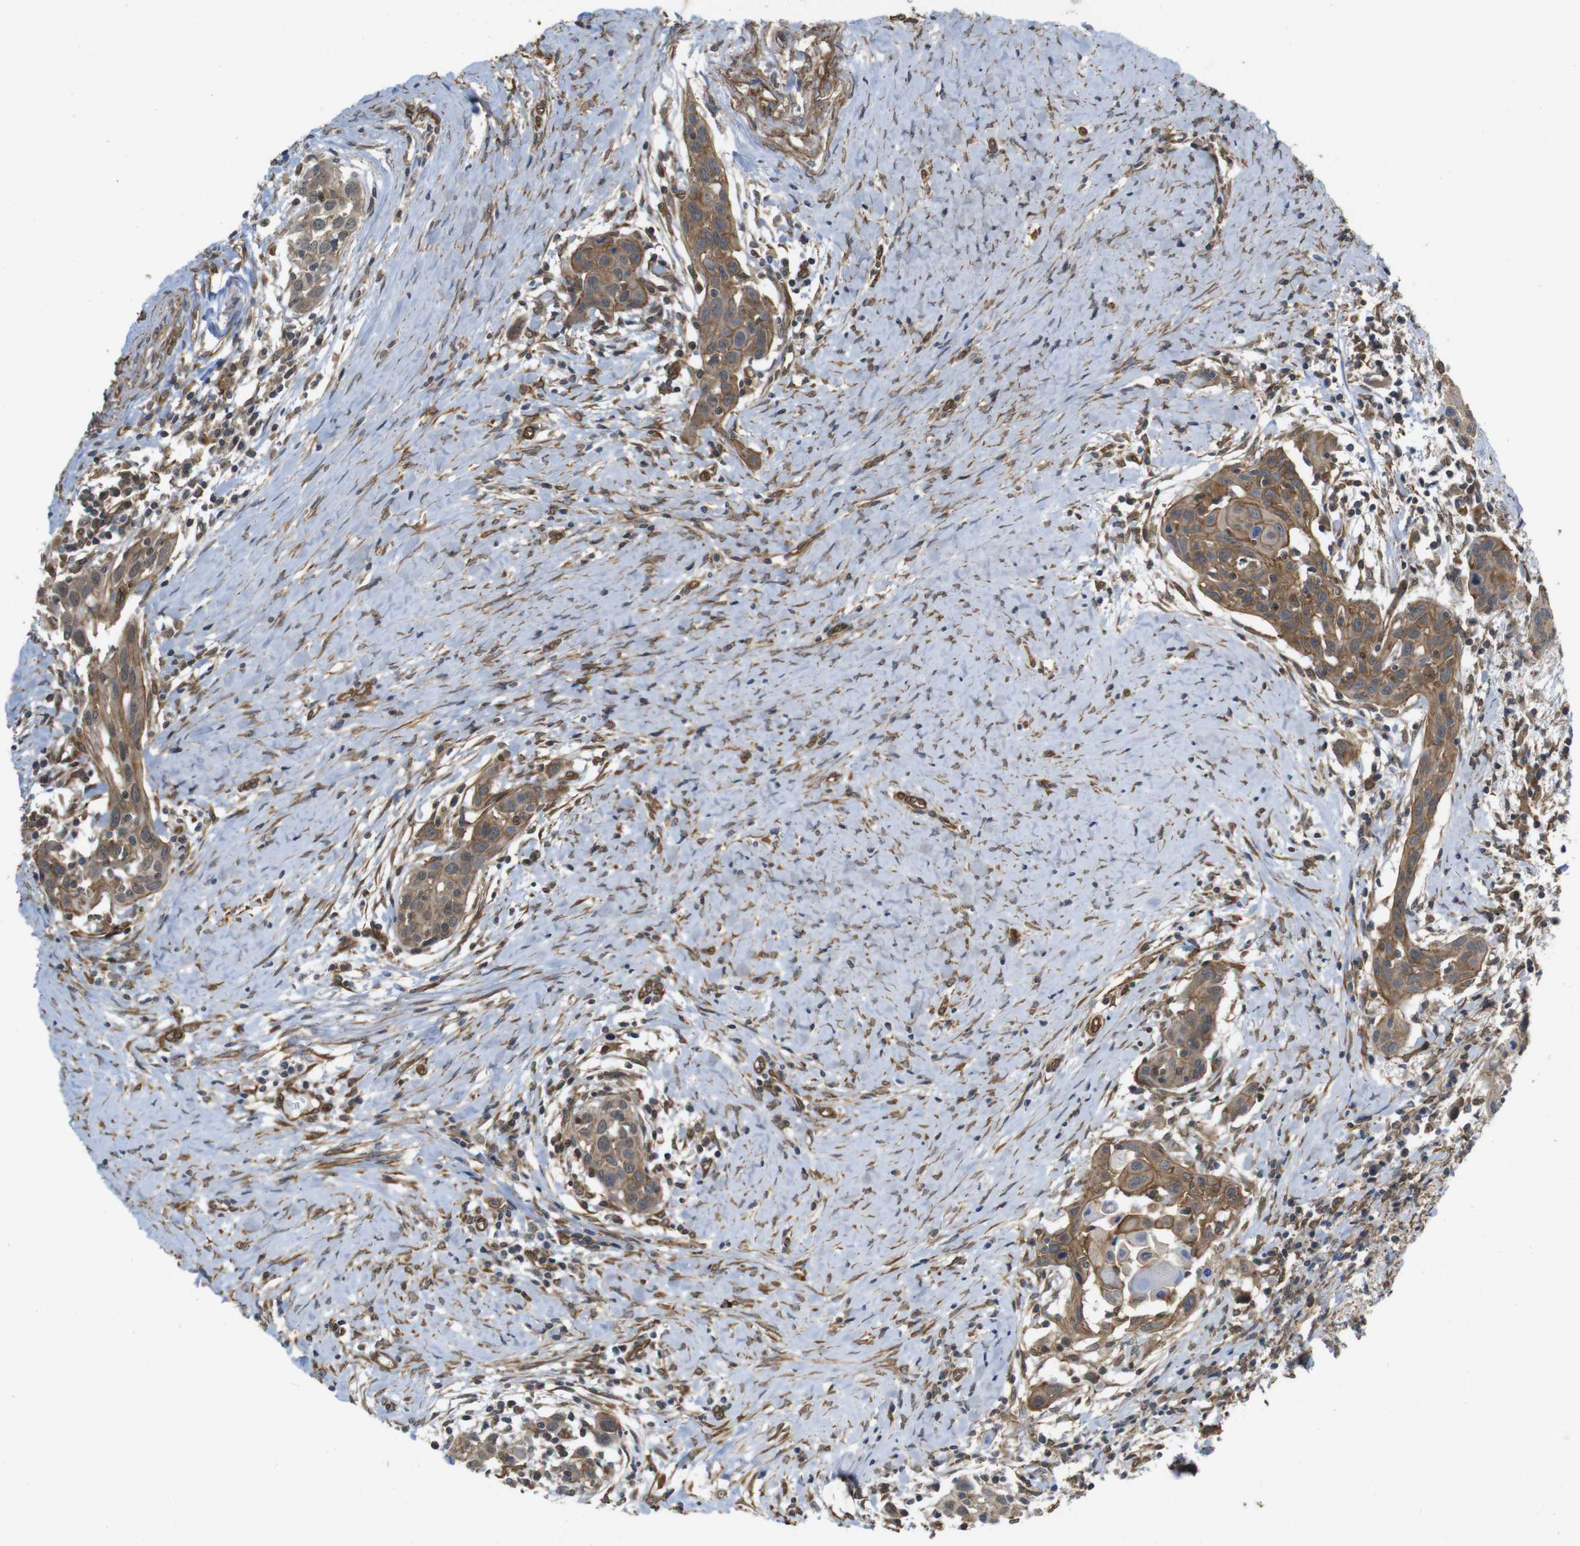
{"staining": {"intensity": "moderate", "quantity": ">75%", "location": "cytoplasmic/membranous"}, "tissue": "head and neck cancer", "cell_type": "Tumor cells", "image_type": "cancer", "snomed": [{"axis": "morphology", "description": "Squamous cell carcinoma, NOS"}, {"axis": "topography", "description": "Oral tissue"}, {"axis": "topography", "description": "Head-Neck"}], "caption": "Squamous cell carcinoma (head and neck) was stained to show a protein in brown. There is medium levels of moderate cytoplasmic/membranous staining in approximately >75% of tumor cells.", "gene": "ZDHHC5", "patient": {"sex": "female", "age": 50}}